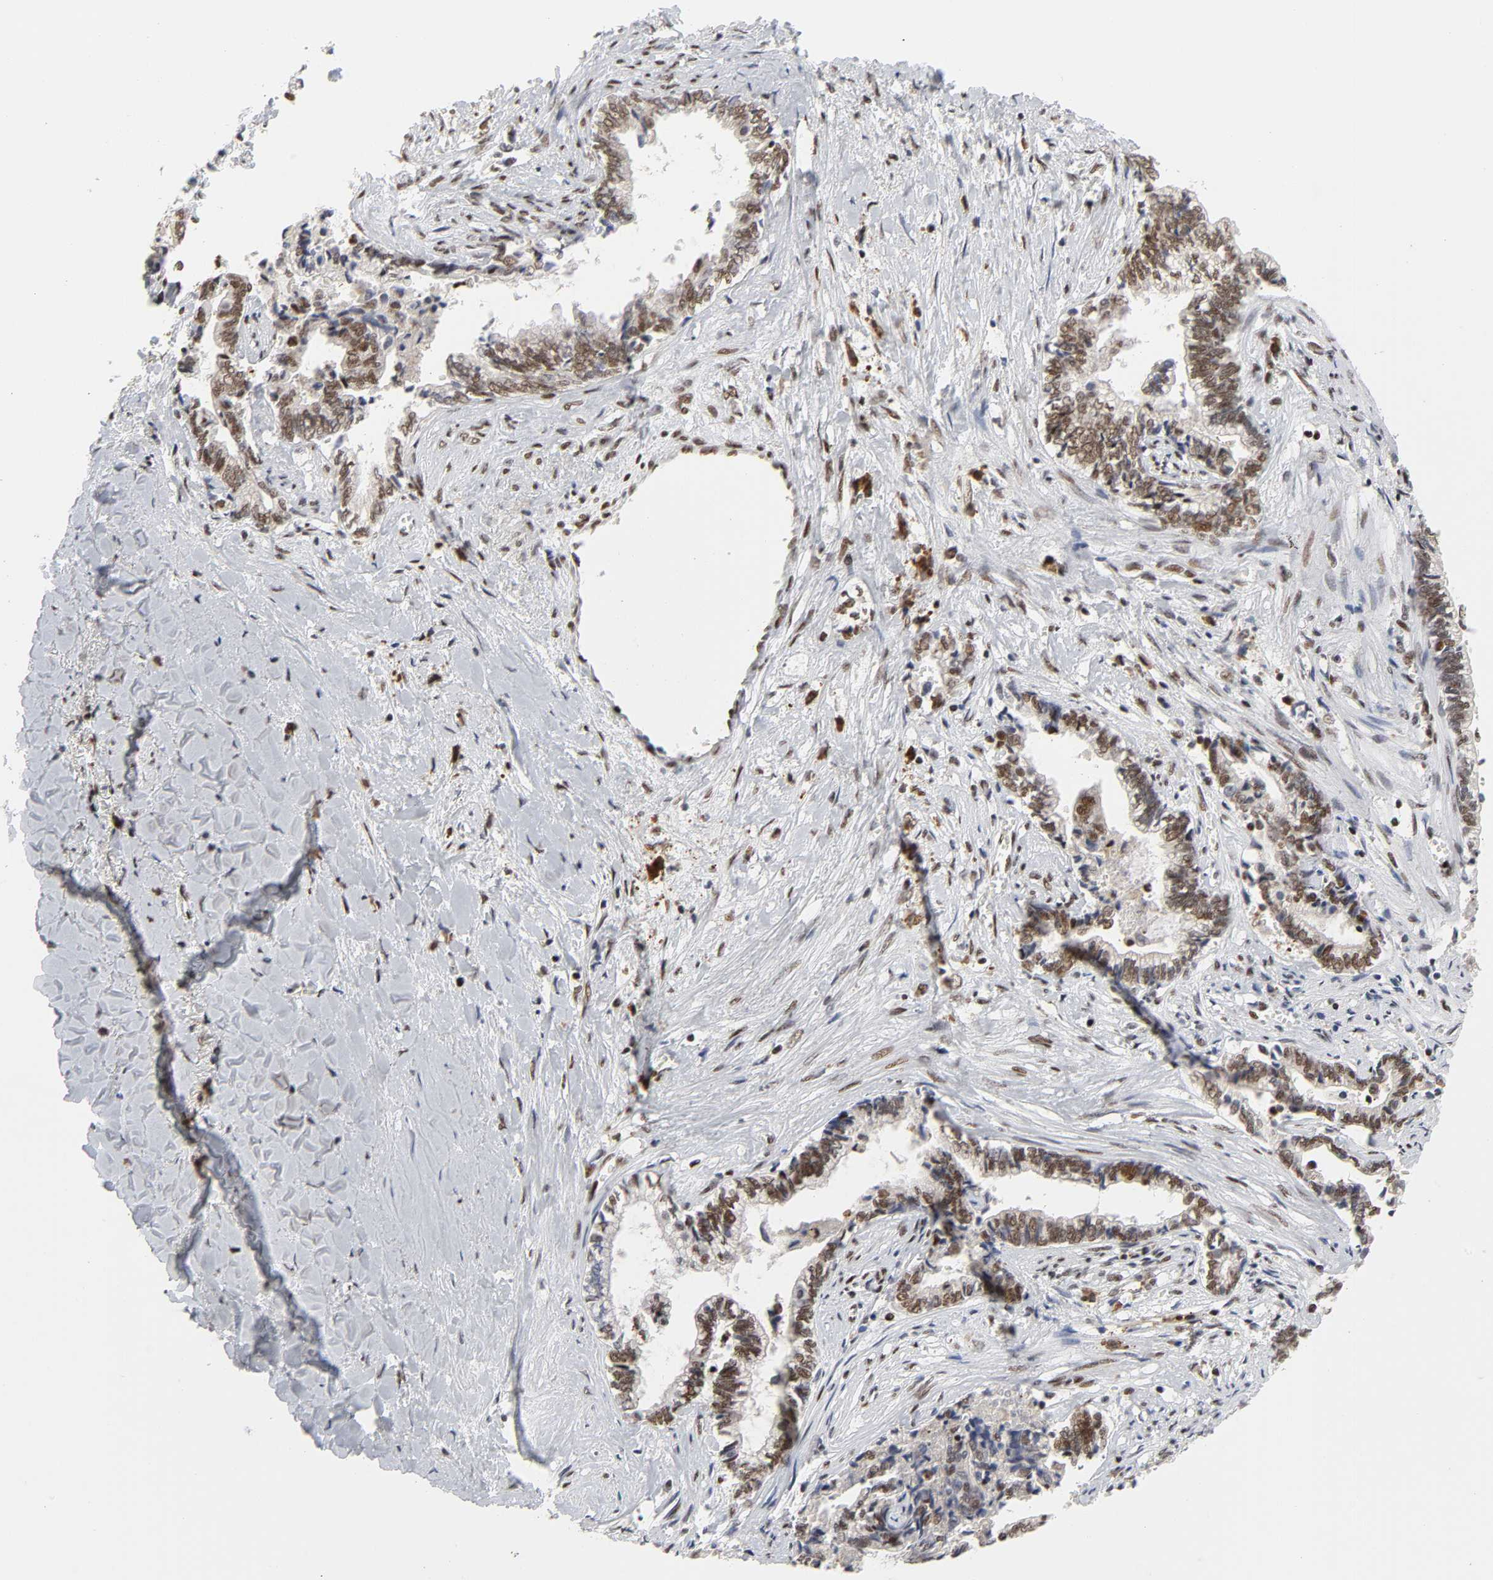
{"staining": {"intensity": "moderate", "quantity": ">75%", "location": "nuclear"}, "tissue": "liver cancer", "cell_type": "Tumor cells", "image_type": "cancer", "snomed": [{"axis": "morphology", "description": "Cholangiocarcinoma"}, {"axis": "topography", "description": "Liver"}], "caption": "Cholangiocarcinoma (liver) tissue demonstrates moderate nuclear expression in approximately >75% of tumor cells The staining was performed using DAB to visualize the protein expression in brown, while the nuclei were stained in blue with hematoxylin (Magnification: 20x).", "gene": "CREBBP", "patient": {"sex": "male", "age": 57}}